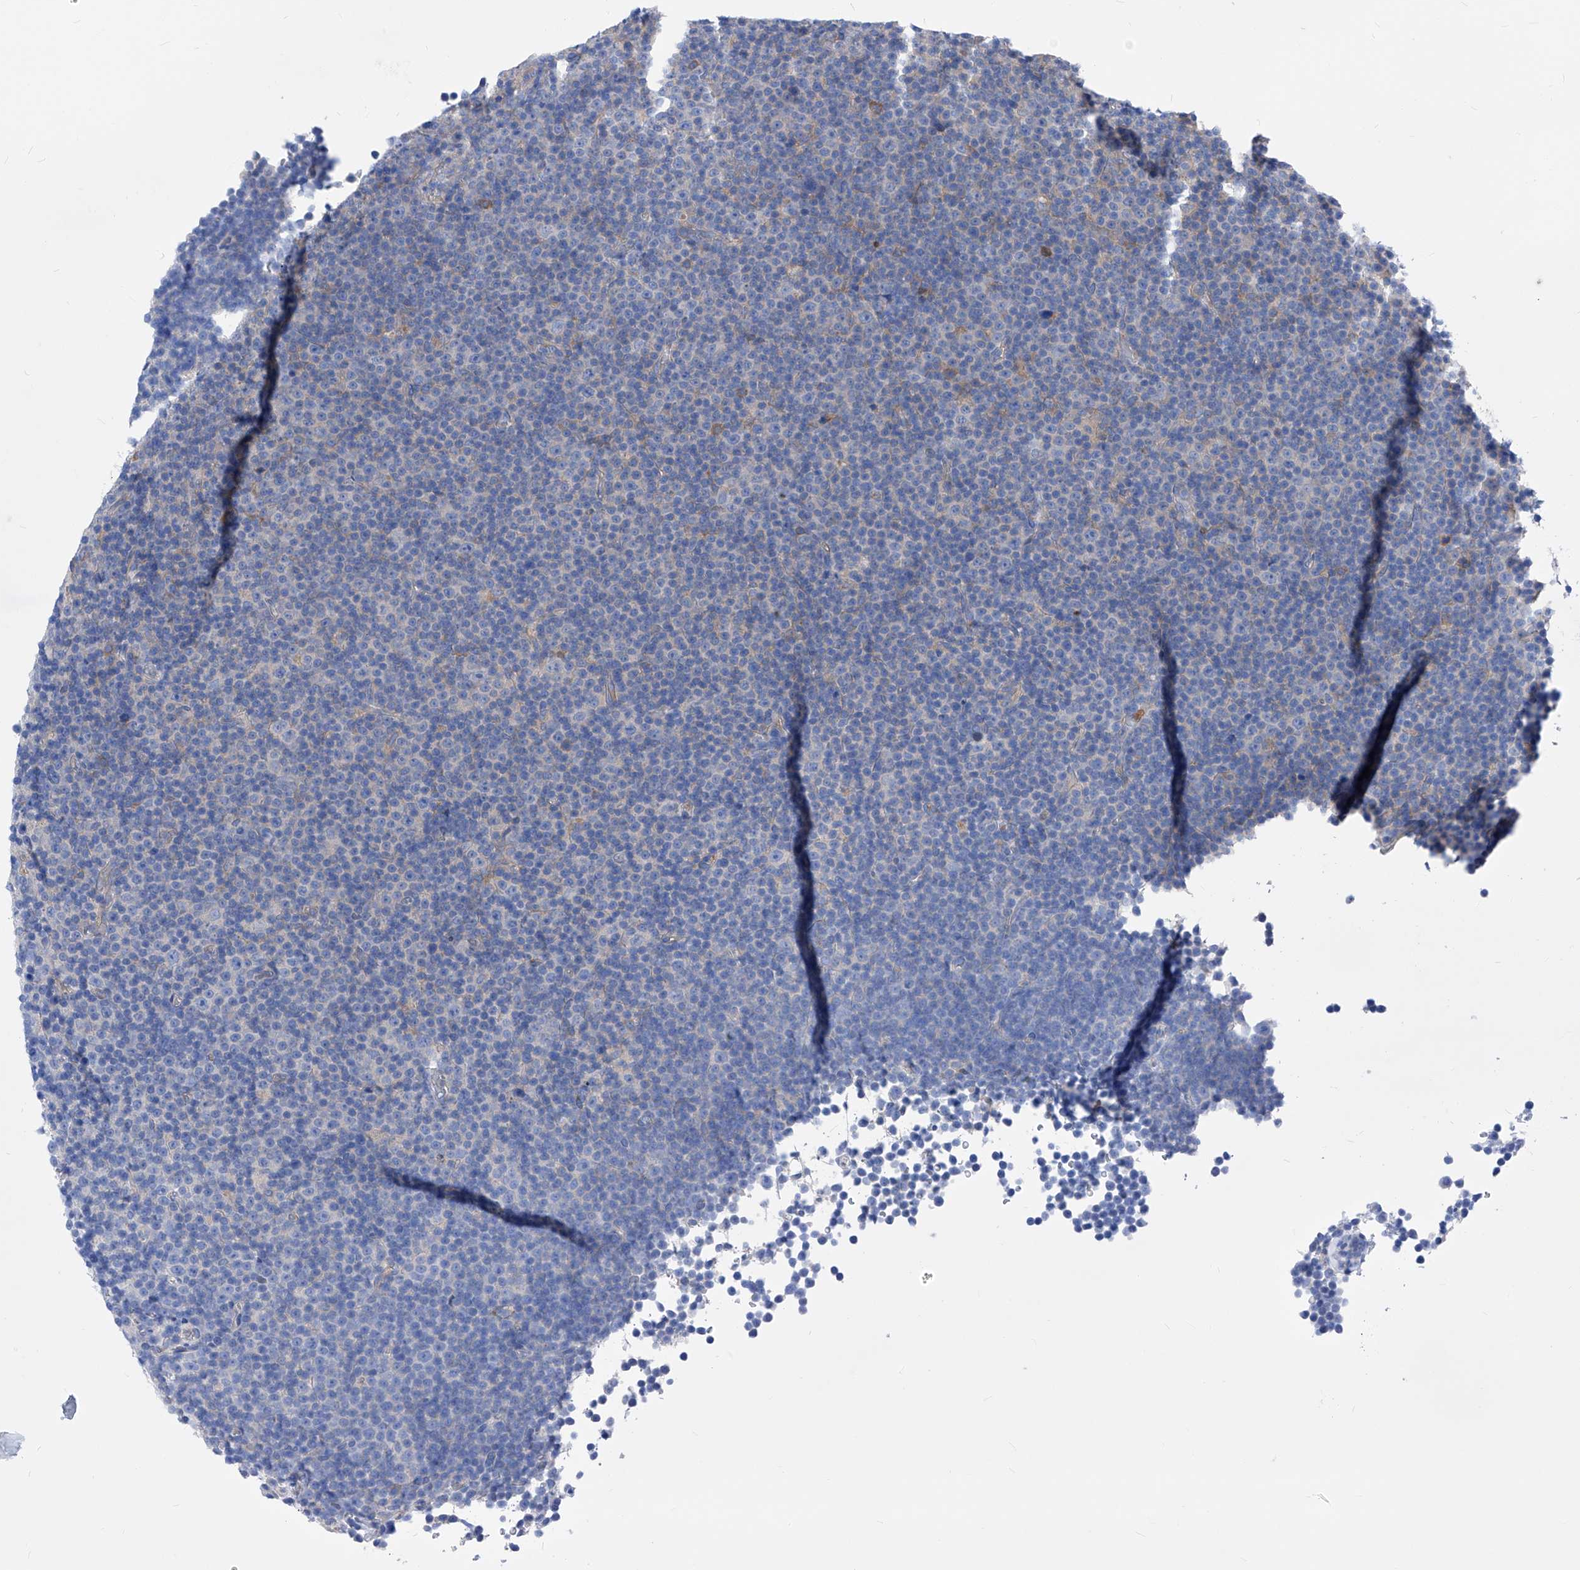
{"staining": {"intensity": "negative", "quantity": "none", "location": "none"}, "tissue": "lymphoma", "cell_type": "Tumor cells", "image_type": "cancer", "snomed": [{"axis": "morphology", "description": "Malignant lymphoma, non-Hodgkin's type, Low grade"}, {"axis": "topography", "description": "Lymph node"}], "caption": "This is an immunohistochemistry (IHC) micrograph of human malignant lymphoma, non-Hodgkin's type (low-grade). There is no staining in tumor cells.", "gene": "XPNPEP1", "patient": {"sex": "female", "age": 67}}